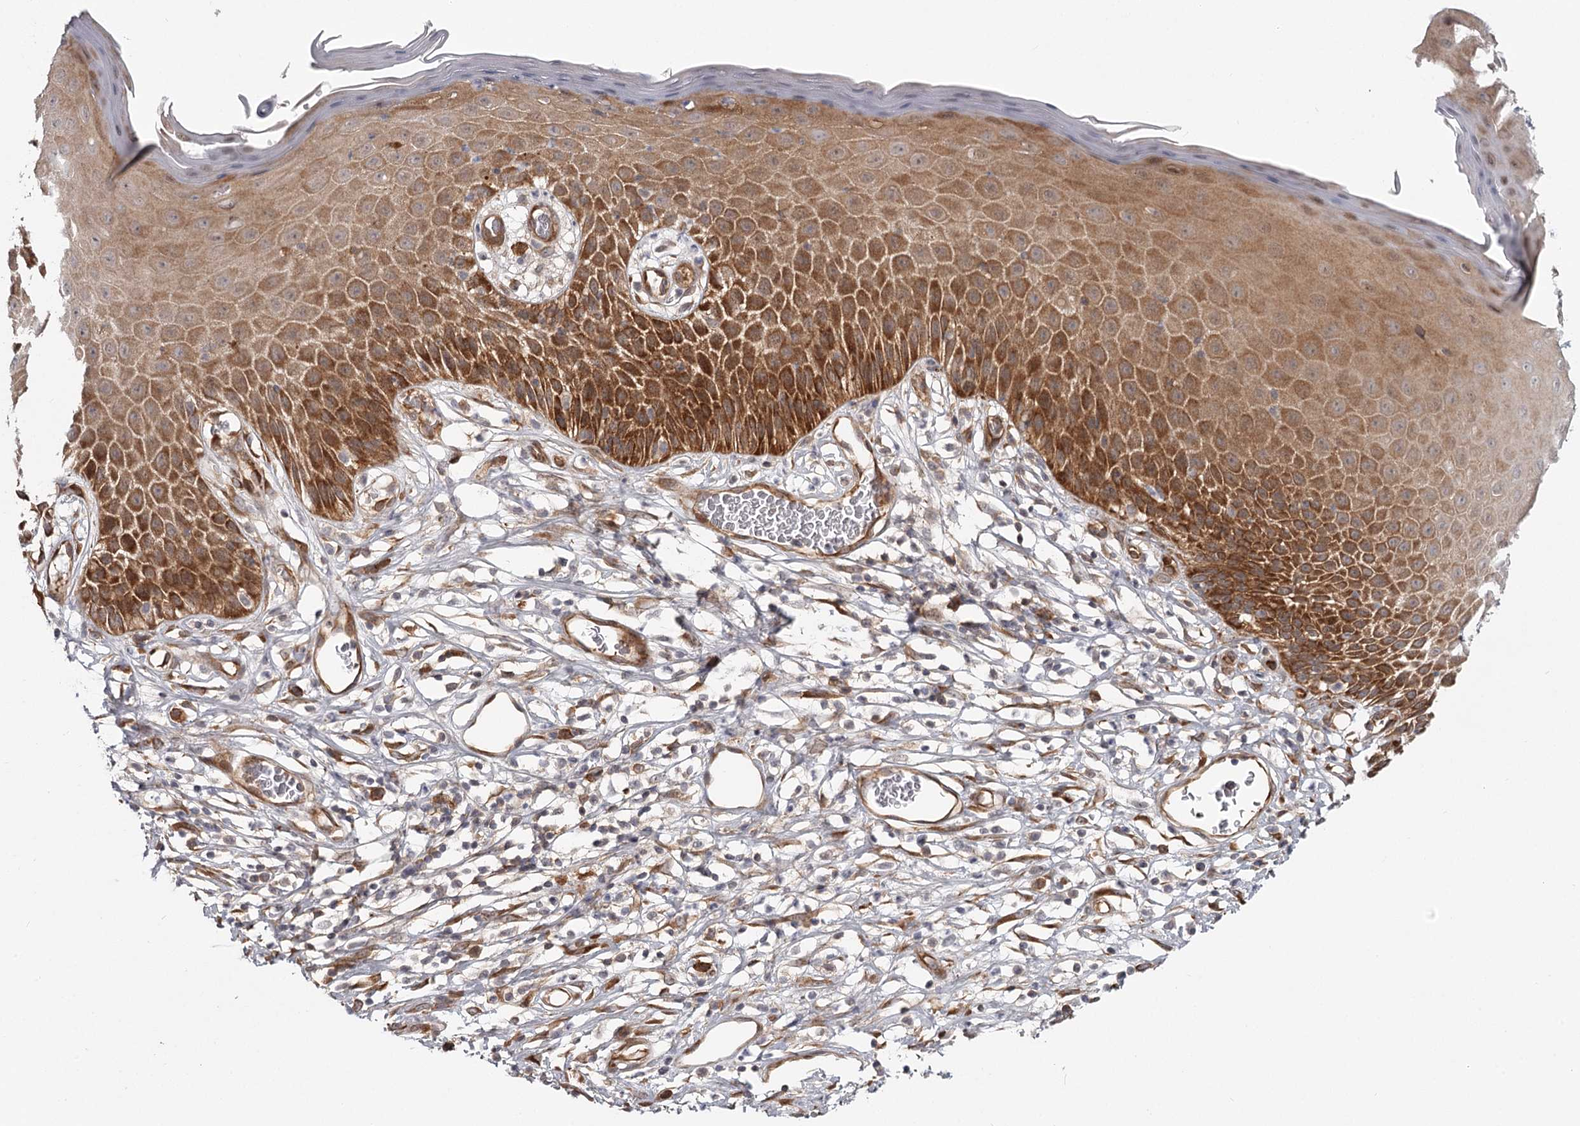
{"staining": {"intensity": "strong", "quantity": ">75%", "location": "cytoplasmic/membranous"}, "tissue": "skin", "cell_type": "Epidermal cells", "image_type": "normal", "snomed": [{"axis": "morphology", "description": "Normal tissue, NOS"}, {"axis": "topography", "description": "Vulva"}], "caption": "Strong cytoplasmic/membranous protein positivity is seen in approximately >75% of epidermal cells in skin.", "gene": "CCNG2", "patient": {"sex": "female", "age": 68}}